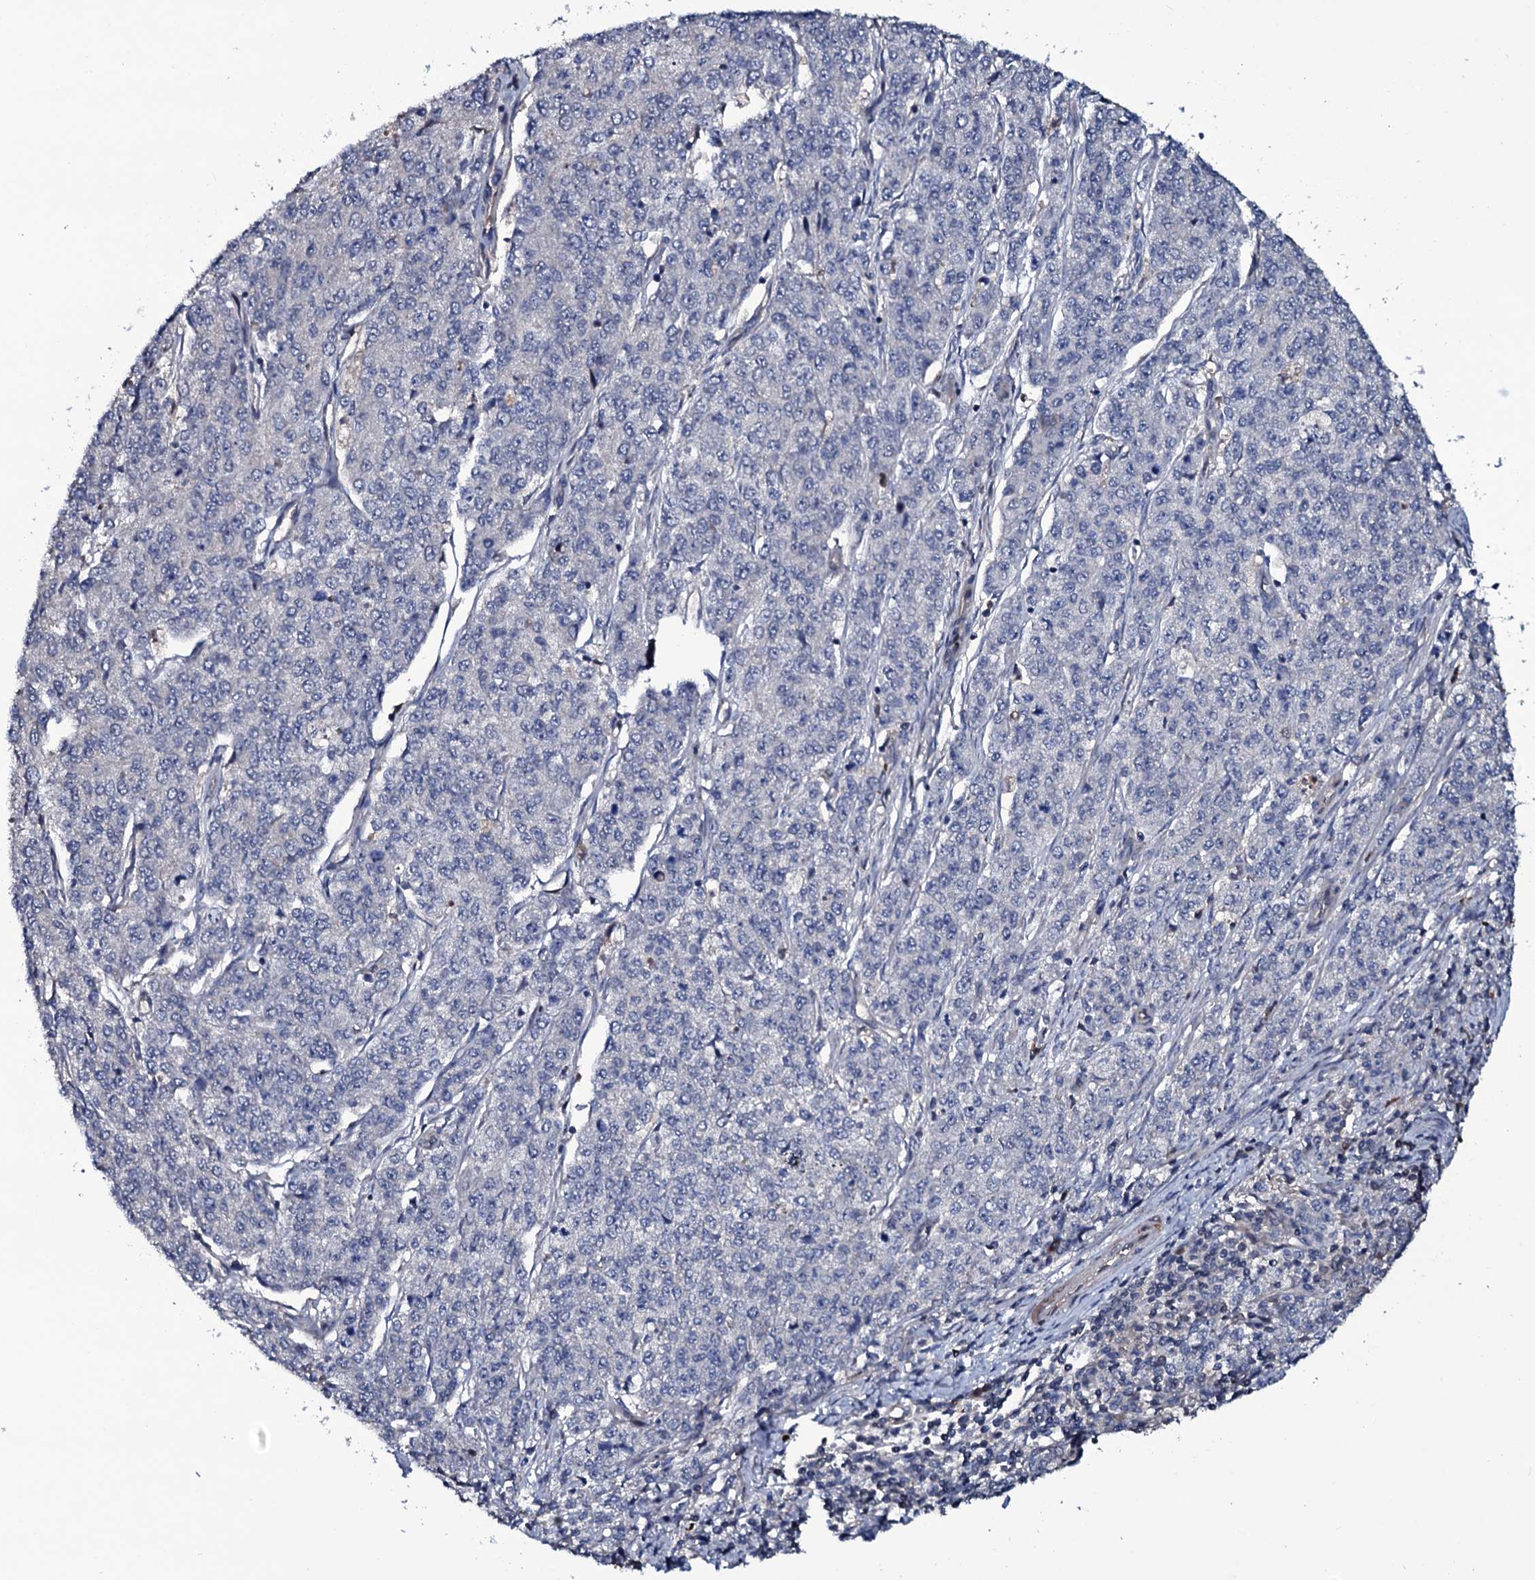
{"staining": {"intensity": "negative", "quantity": "none", "location": "none"}, "tissue": "endometrial cancer", "cell_type": "Tumor cells", "image_type": "cancer", "snomed": [{"axis": "morphology", "description": "Adenocarcinoma, NOS"}, {"axis": "topography", "description": "Endometrium"}], "caption": "IHC histopathology image of neoplastic tissue: endometrial cancer stained with DAB (3,3'-diaminobenzidine) shows no significant protein staining in tumor cells.", "gene": "LYG2", "patient": {"sex": "female", "age": 50}}